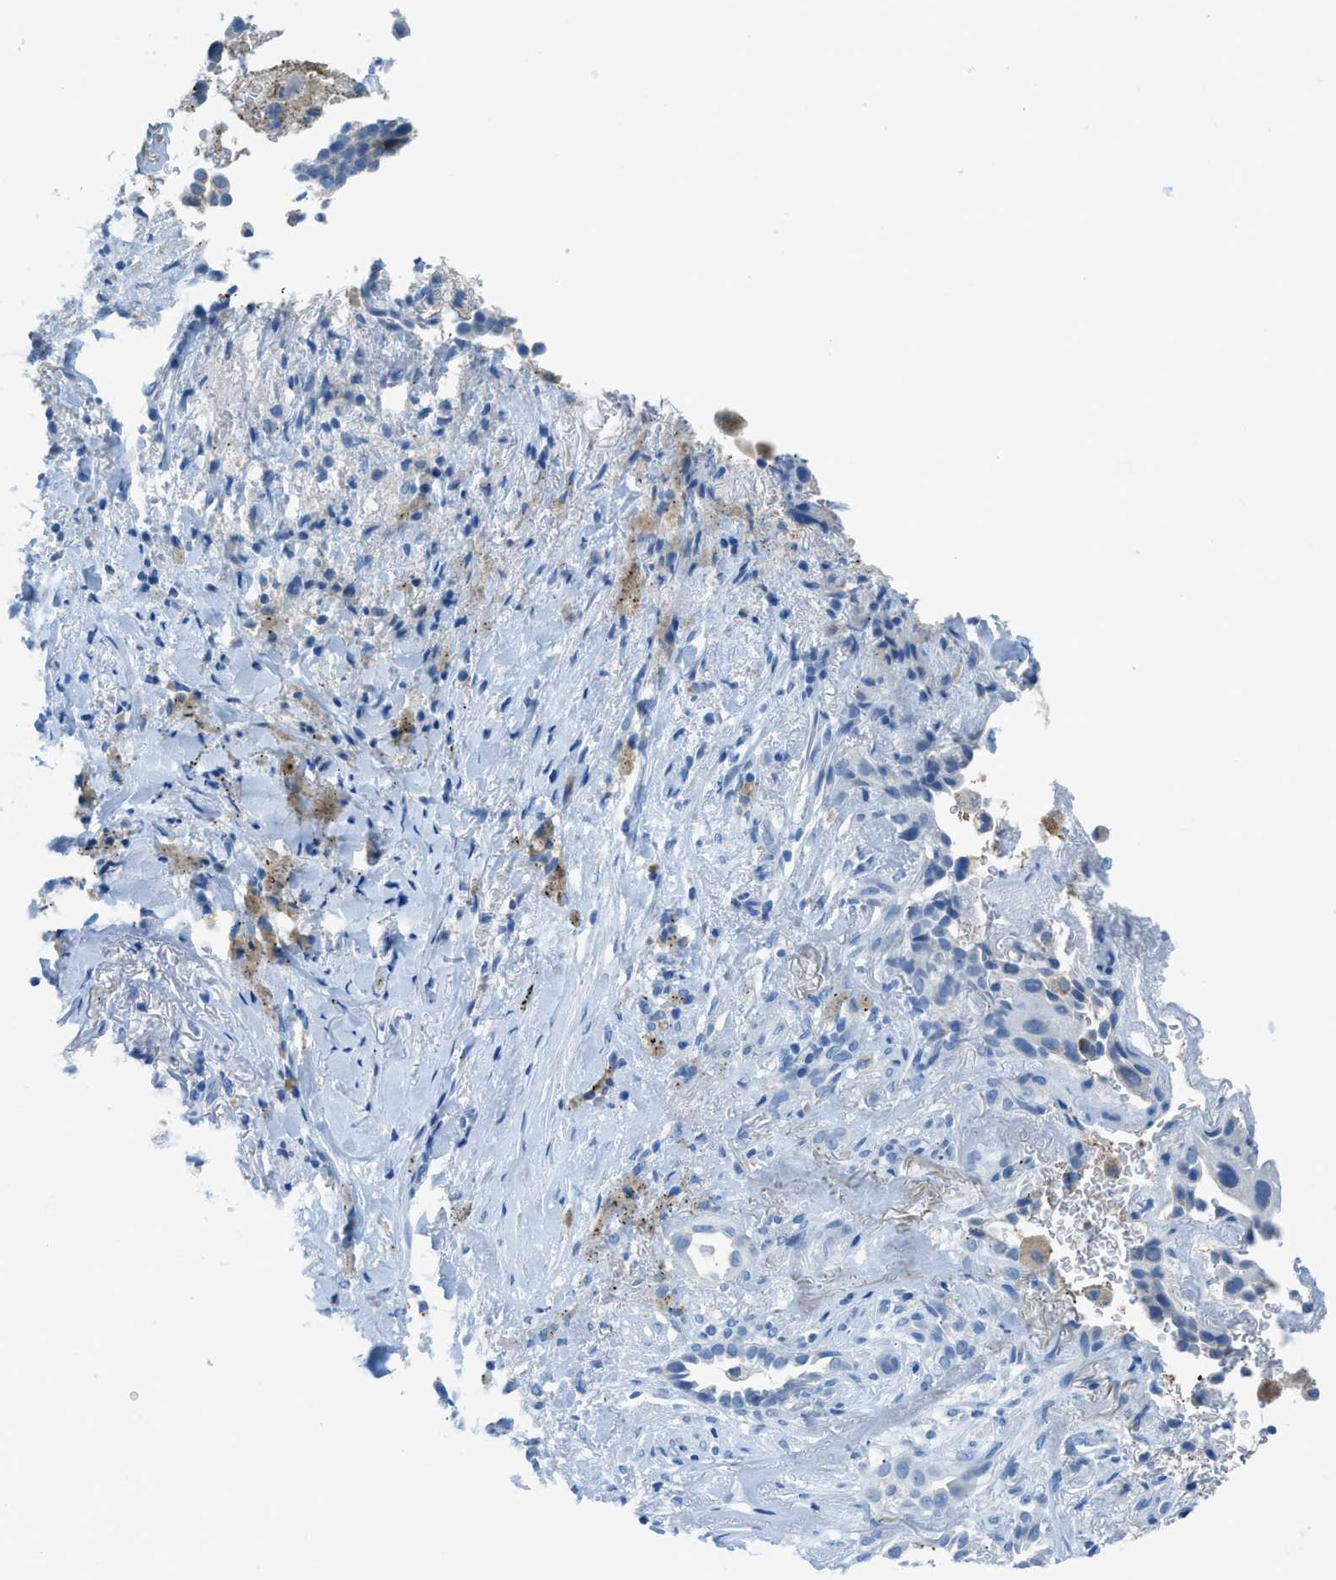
{"staining": {"intensity": "negative", "quantity": "none", "location": "none"}, "tissue": "lung cancer", "cell_type": "Tumor cells", "image_type": "cancer", "snomed": [{"axis": "morphology", "description": "Squamous cell carcinoma, NOS"}, {"axis": "topography", "description": "Lung"}], "caption": "IHC of lung squamous cell carcinoma demonstrates no expression in tumor cells.", "gene": "ACAN", "patient": {"sex": "male", "age": 54}}